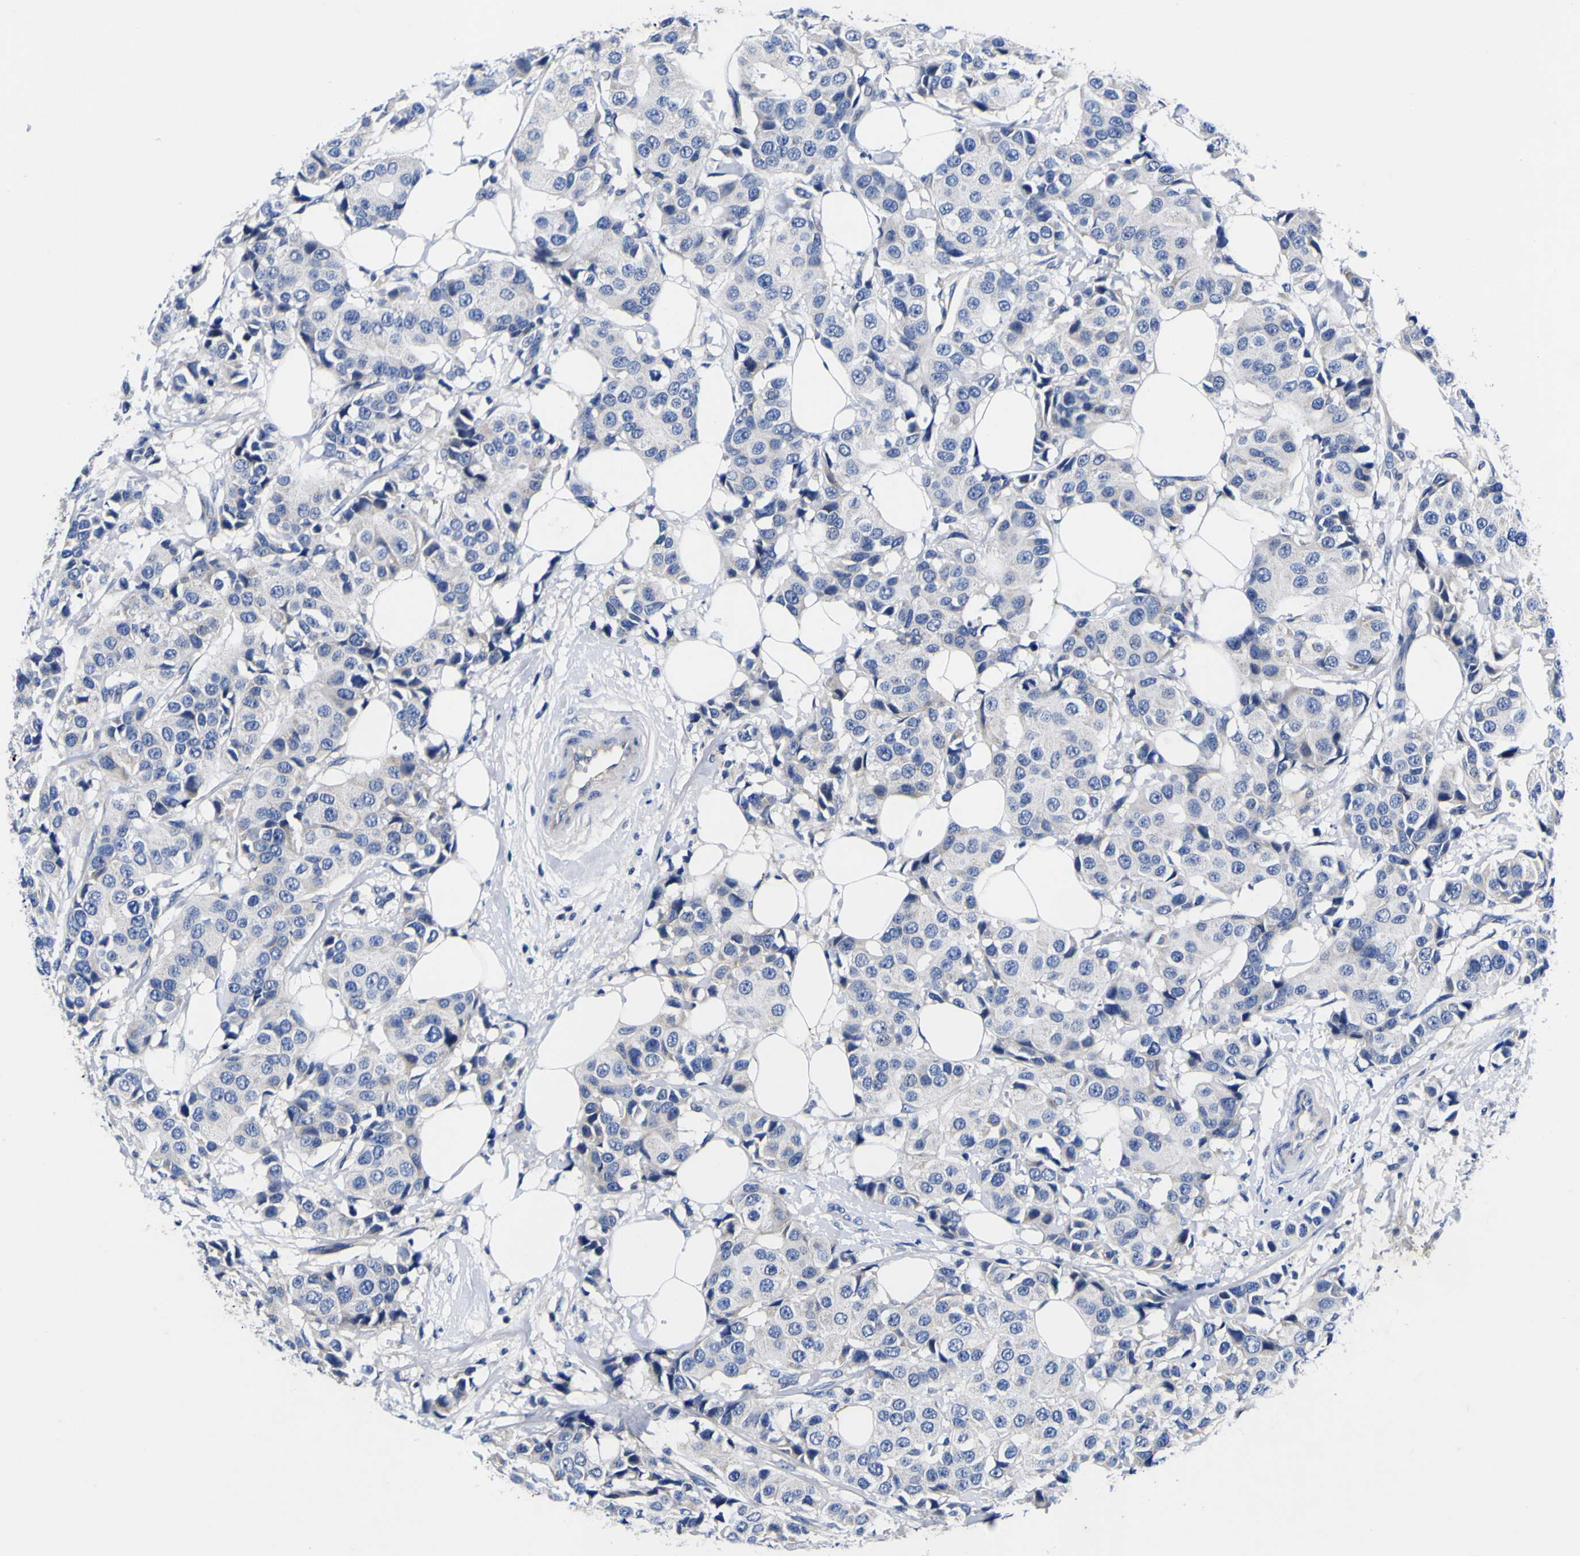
{"staining": {"intensity": "negative", "quantity": "none", "location": "none"}, "tissue": "breast cancer", "cell_type": "Tumor cells", "image_type": "cancer", "snomed": [{"axis": "morphology", "description": "Normal tissue, NOS"}, {"axis": "morphology", "description": "Duct carcinoma"}, {"axis": "topography", "description": "Breast"}], "caption": "There is no significant positivity in tumor cells of breast infiltrating ductal carcinoma.", "gene": "VASN", "patient": {"sex": "female", "age": 39}}